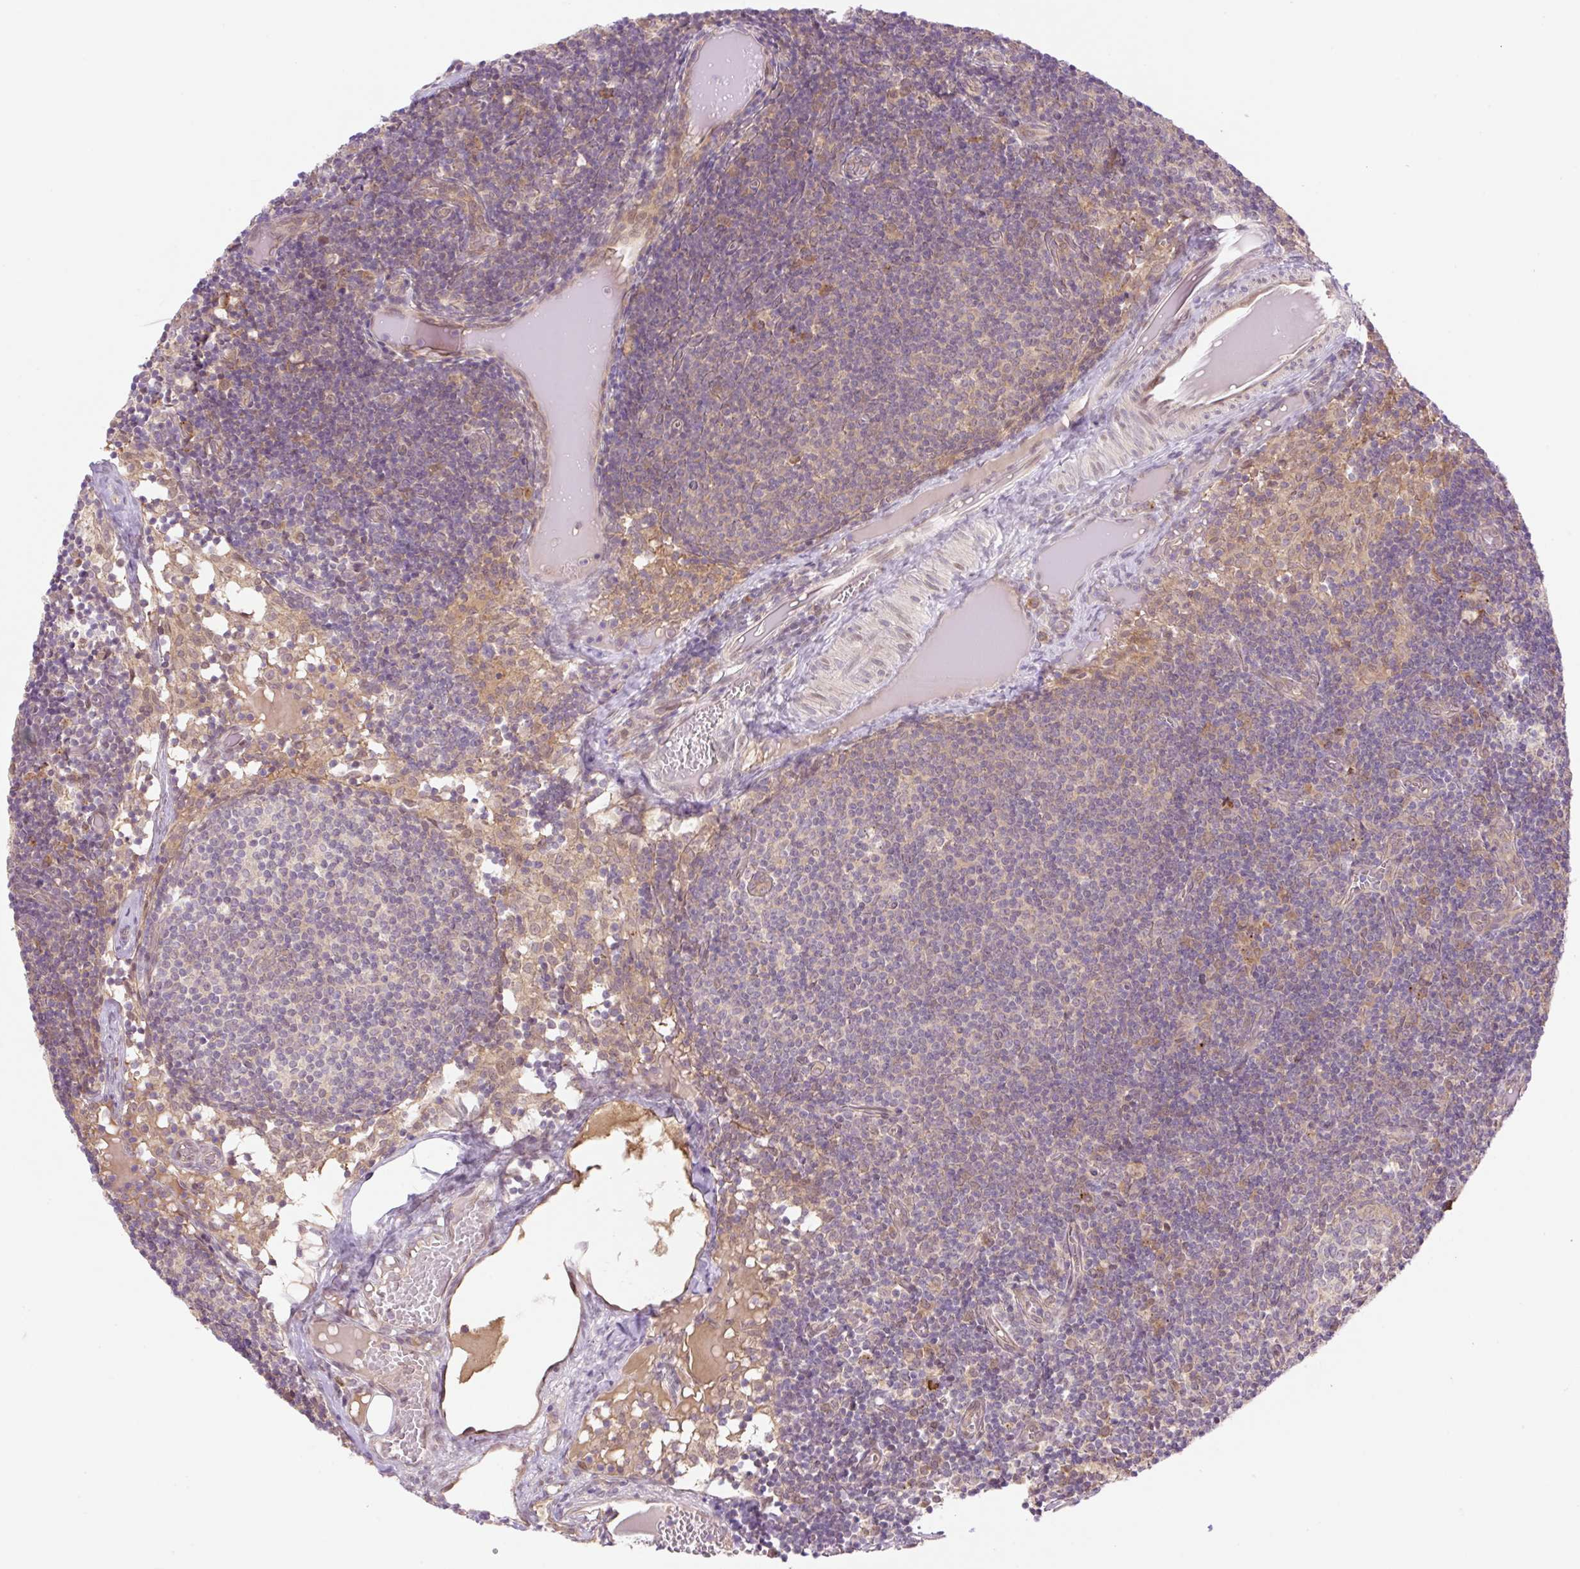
{"staining": {"intensity": "moderate", "quantity": "25%-75%", "location": "cytoplasmic/membranous,nuclear"}, "tissue": "lymph node", "cell_type": "Germinal center cells", "image_type": "normal", "snomed": [{"axis": "morphology", "description": "Normal tissue, NOS"}, {"axis": "topography", "description": "Lymph node"}], "caption": "Normal lymph node was stained to show a protein in brown. There is medium levels of moderate cytoplasmic/membranous,nuclear staining in approximately 25%-75% of germinal center cells.", "gene": "VPS25", "patient": {"sex": "female", "age": 31}}